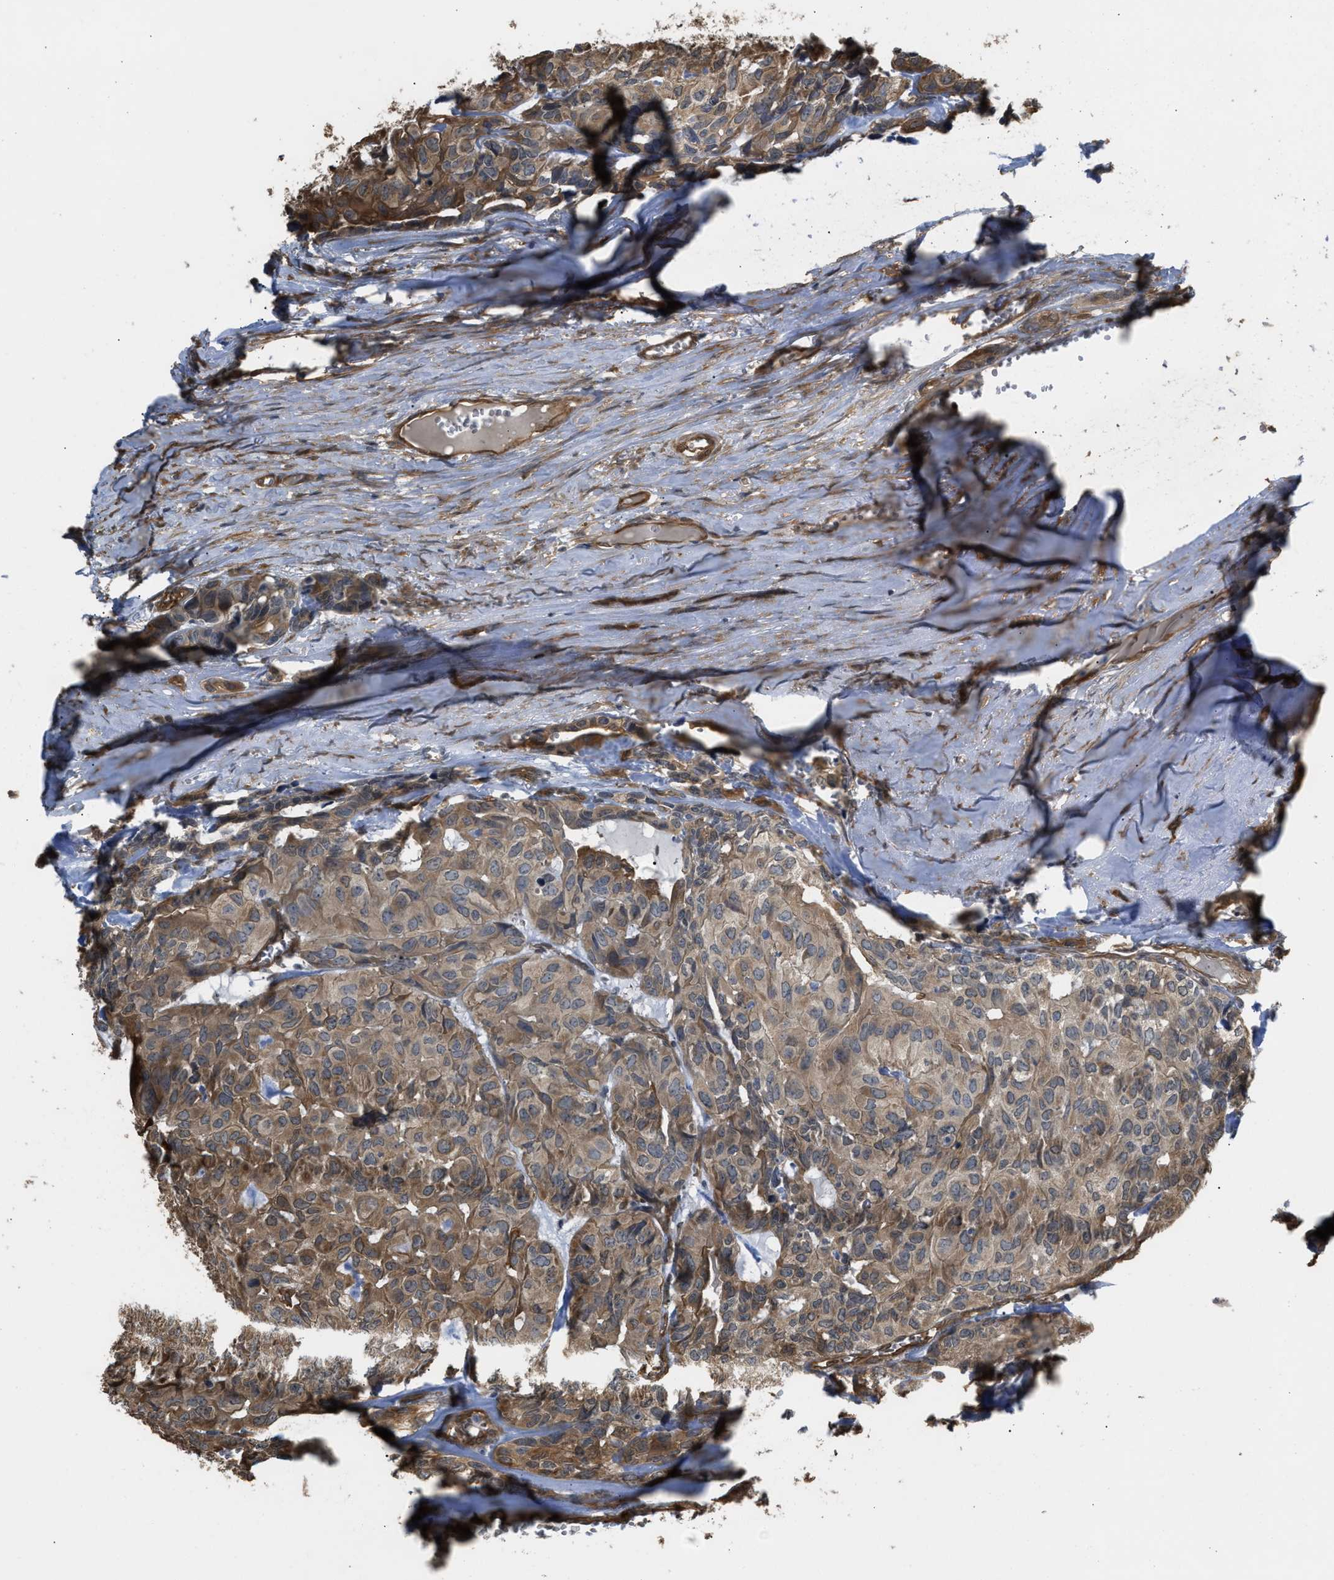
{"staining": {"intensity": "weak", "quantity": ">75%", "location": "cytoplasmic/membranous"}, "tissue": "head and neck cancer", "cell_type": "Tumor cells", "image_type": "cancer", "snomed": [{"axis": "morphology", "description": "Adenocarcinoma, NOS"}, {"axis": "topography", "description": "Salivary gland, NOS"}, {"axis": "topography", "description": "Head-Neck"}], "caption": "Immunohistochemical staining of head and neck cancer displays weak cytoplasmic/membranous protein positivity in about >75% of tumor cells. (IHC, brightfield microscopy, high magnification).", "gene": "BAG3", "patient": {"sex": "female", "age": 76}}